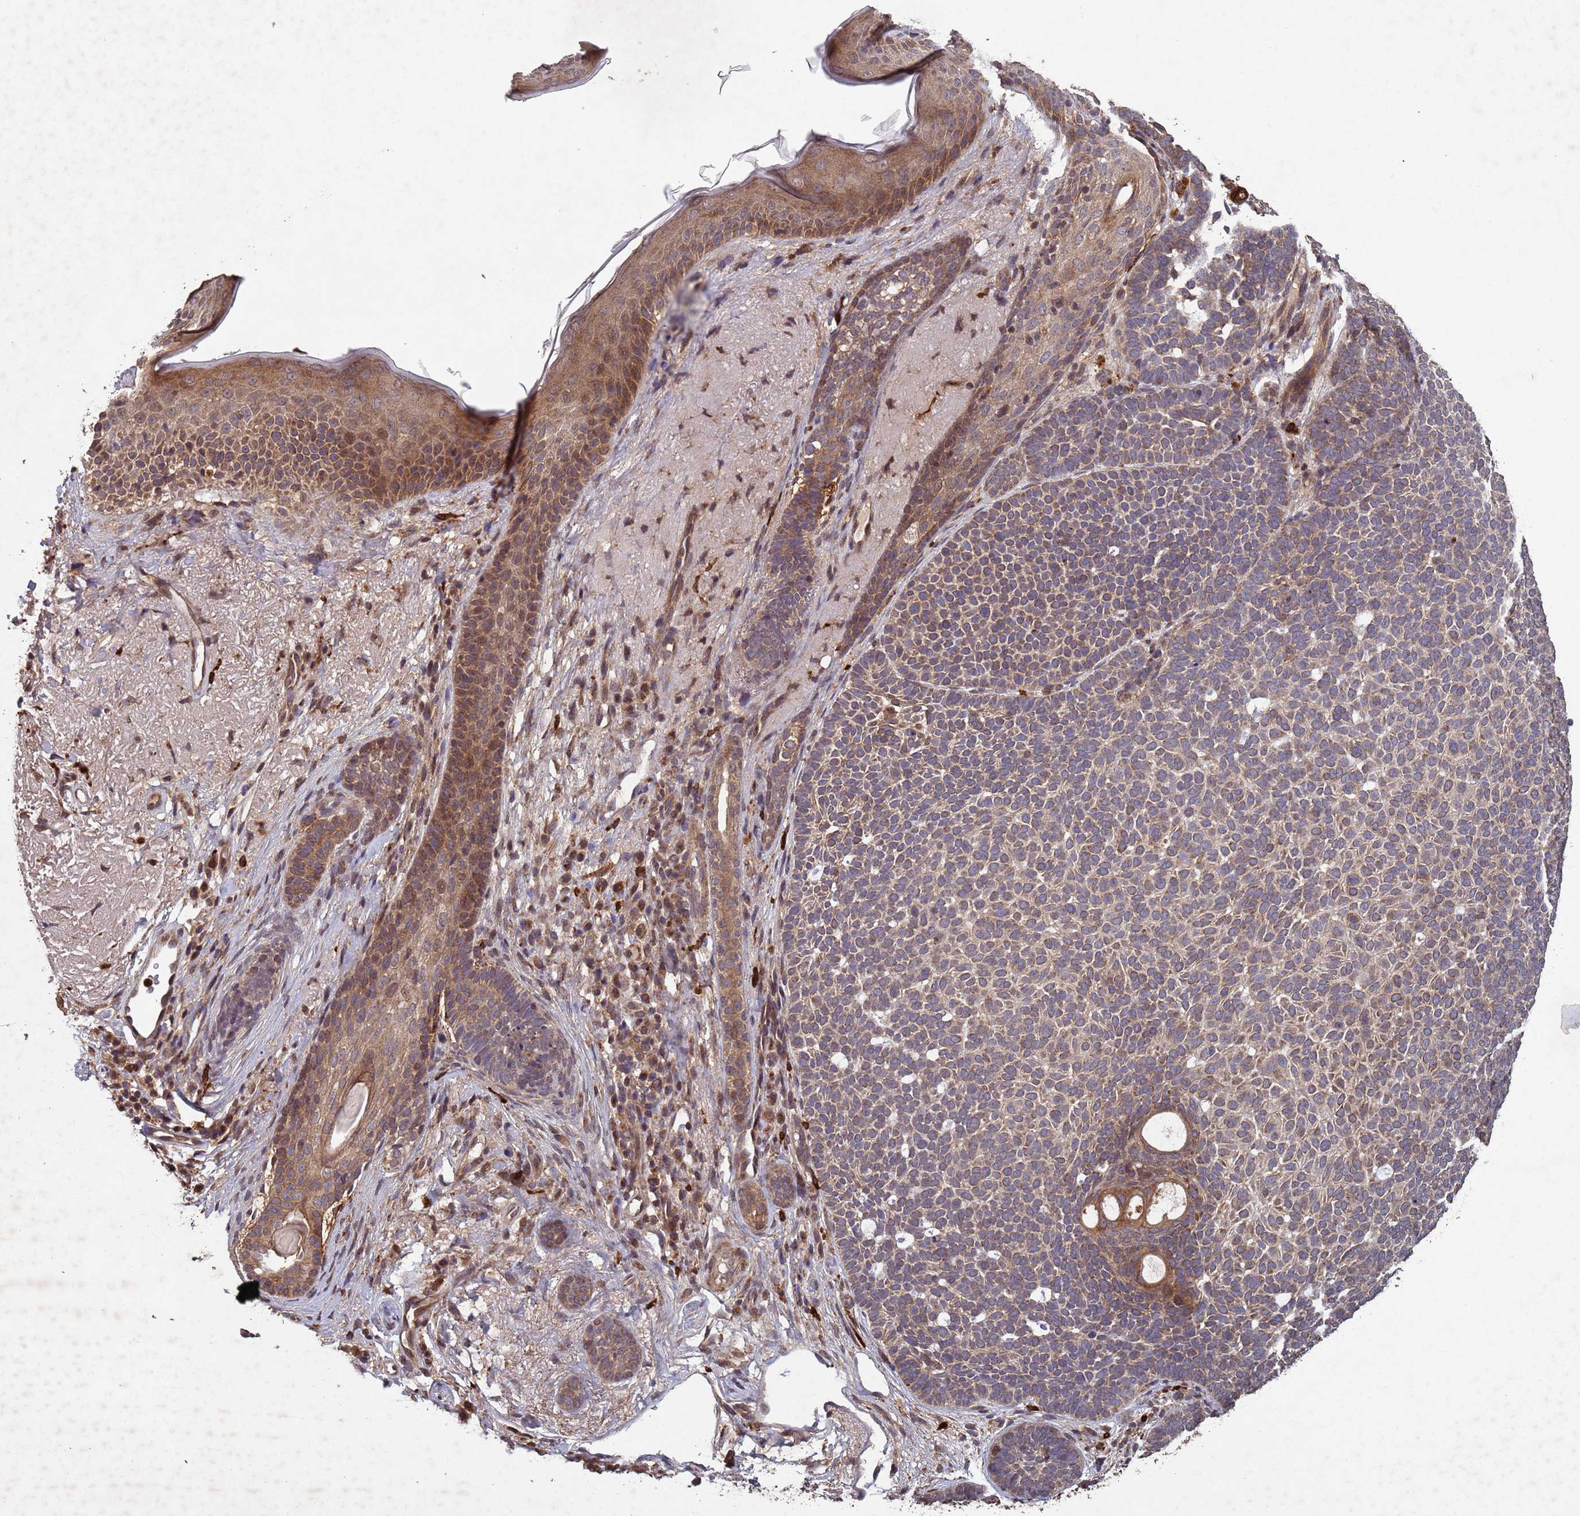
{"staining": {"intensity": "moderate", "quantity": "<25%", "location": "cytoplasmic/membranous"}, "tissue": "skin cancer", "cell_type": "Tumor cells", "image_type": "cancer", "snomed": [{"axis": "morphology", "description": "Basal cell carcinoma"}, {"axis": "topography", "description": "Skin"}], "caption": "Protein staining of skin basal cell carcinoma tissue shows moderate cytoplasmic/membranous expression in approximately <25% of tumor cells.", "gene": "FASTKD1", "patient": {"sex": "female", "age": 77}}